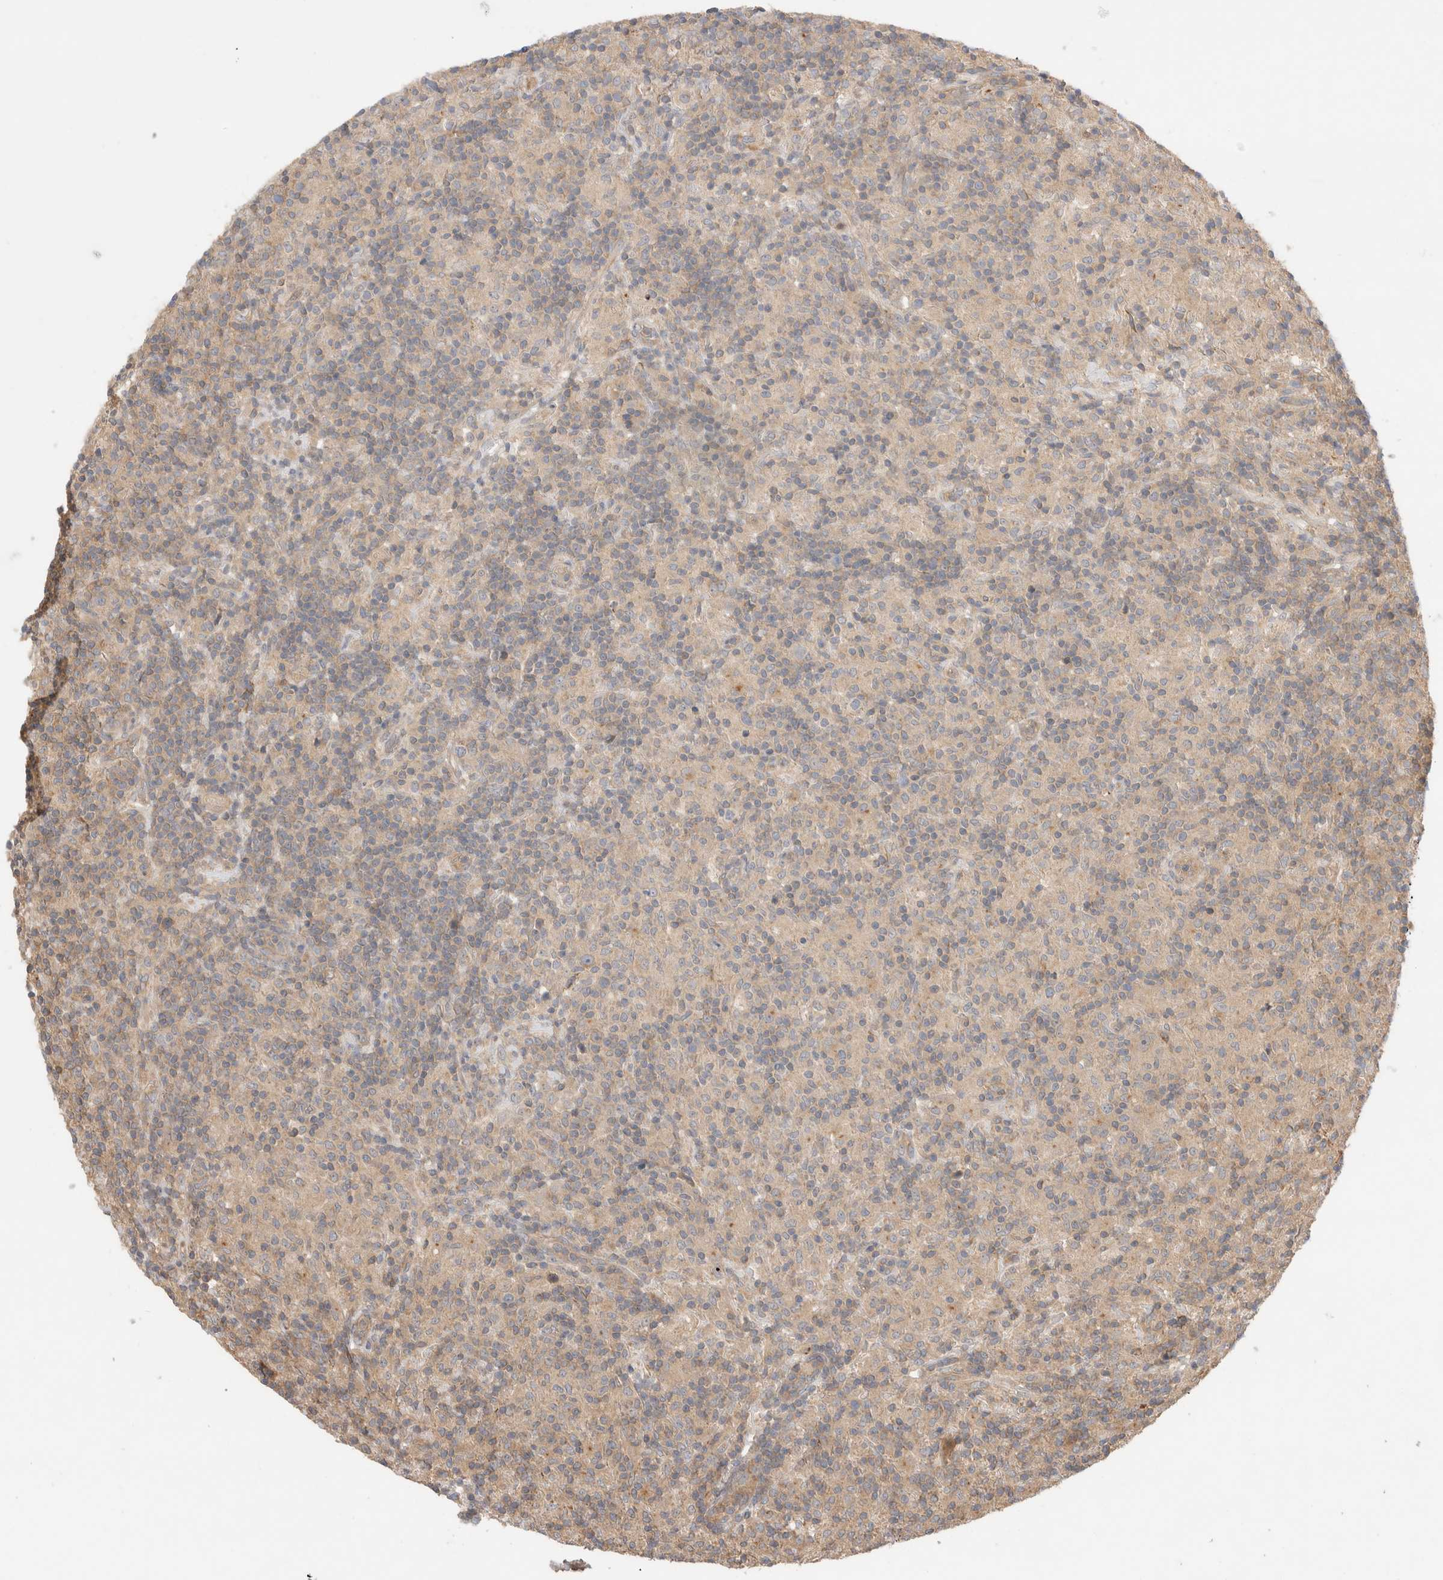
{"staining": {"intensity": "weak", "quantity": "<25%", "location": "cytoplasmic/membranous"}, "tissue": "lymphoma", "cell_type": "Tumor cells", "image_type": "cancer", "snomed": [{"axis": "morphology", "description": "Hodgkin's disease, NOS"}, {"axis": "topography", "description": "Lymph node"}], "caption": "Immunohistochemistry micrograph of Hodgkin's disease stained for a protein (brown), which exhibits no expression in tumor cells.", "gene": "VPS28", "patient": {"sex": "male", "age": 70}}